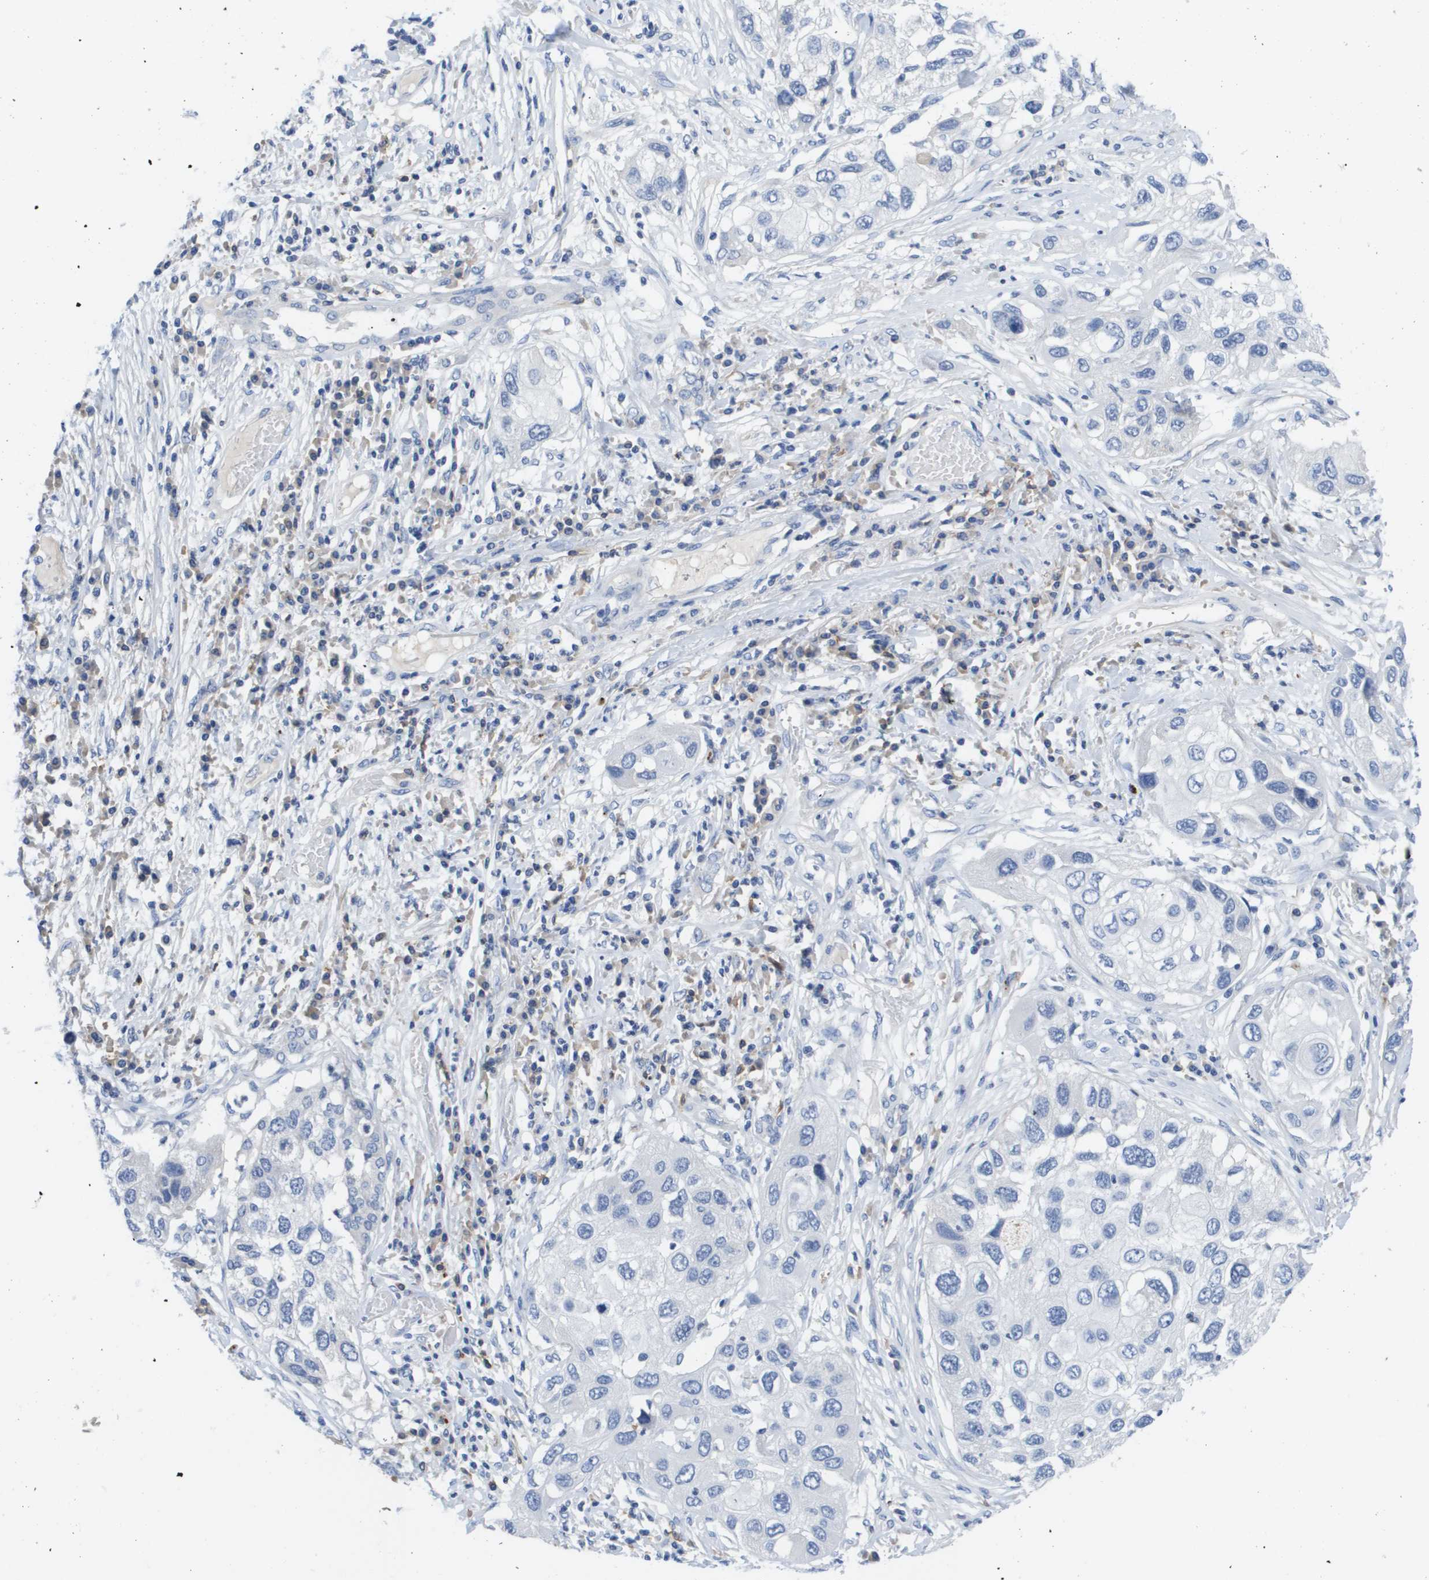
{"staining": {"intensity": "negative", "quantity": "none", "location": "none"}, "tissue": "lung cancer", "cell_type": "Tumor cells", "image_type": "cancer", "snomed": [{"axis": "morphology", "description": "Squamous cell carcinoma, NOS"}, {"axis": "topography", "description": "Lung"}], "caption": "This is an IHC micrograph of lung cancer (squamous cell carcinoma). There is no positivity in tumor cells.", "gene": "MS4A1", "patient": {"sex": "male", "age": 71}}